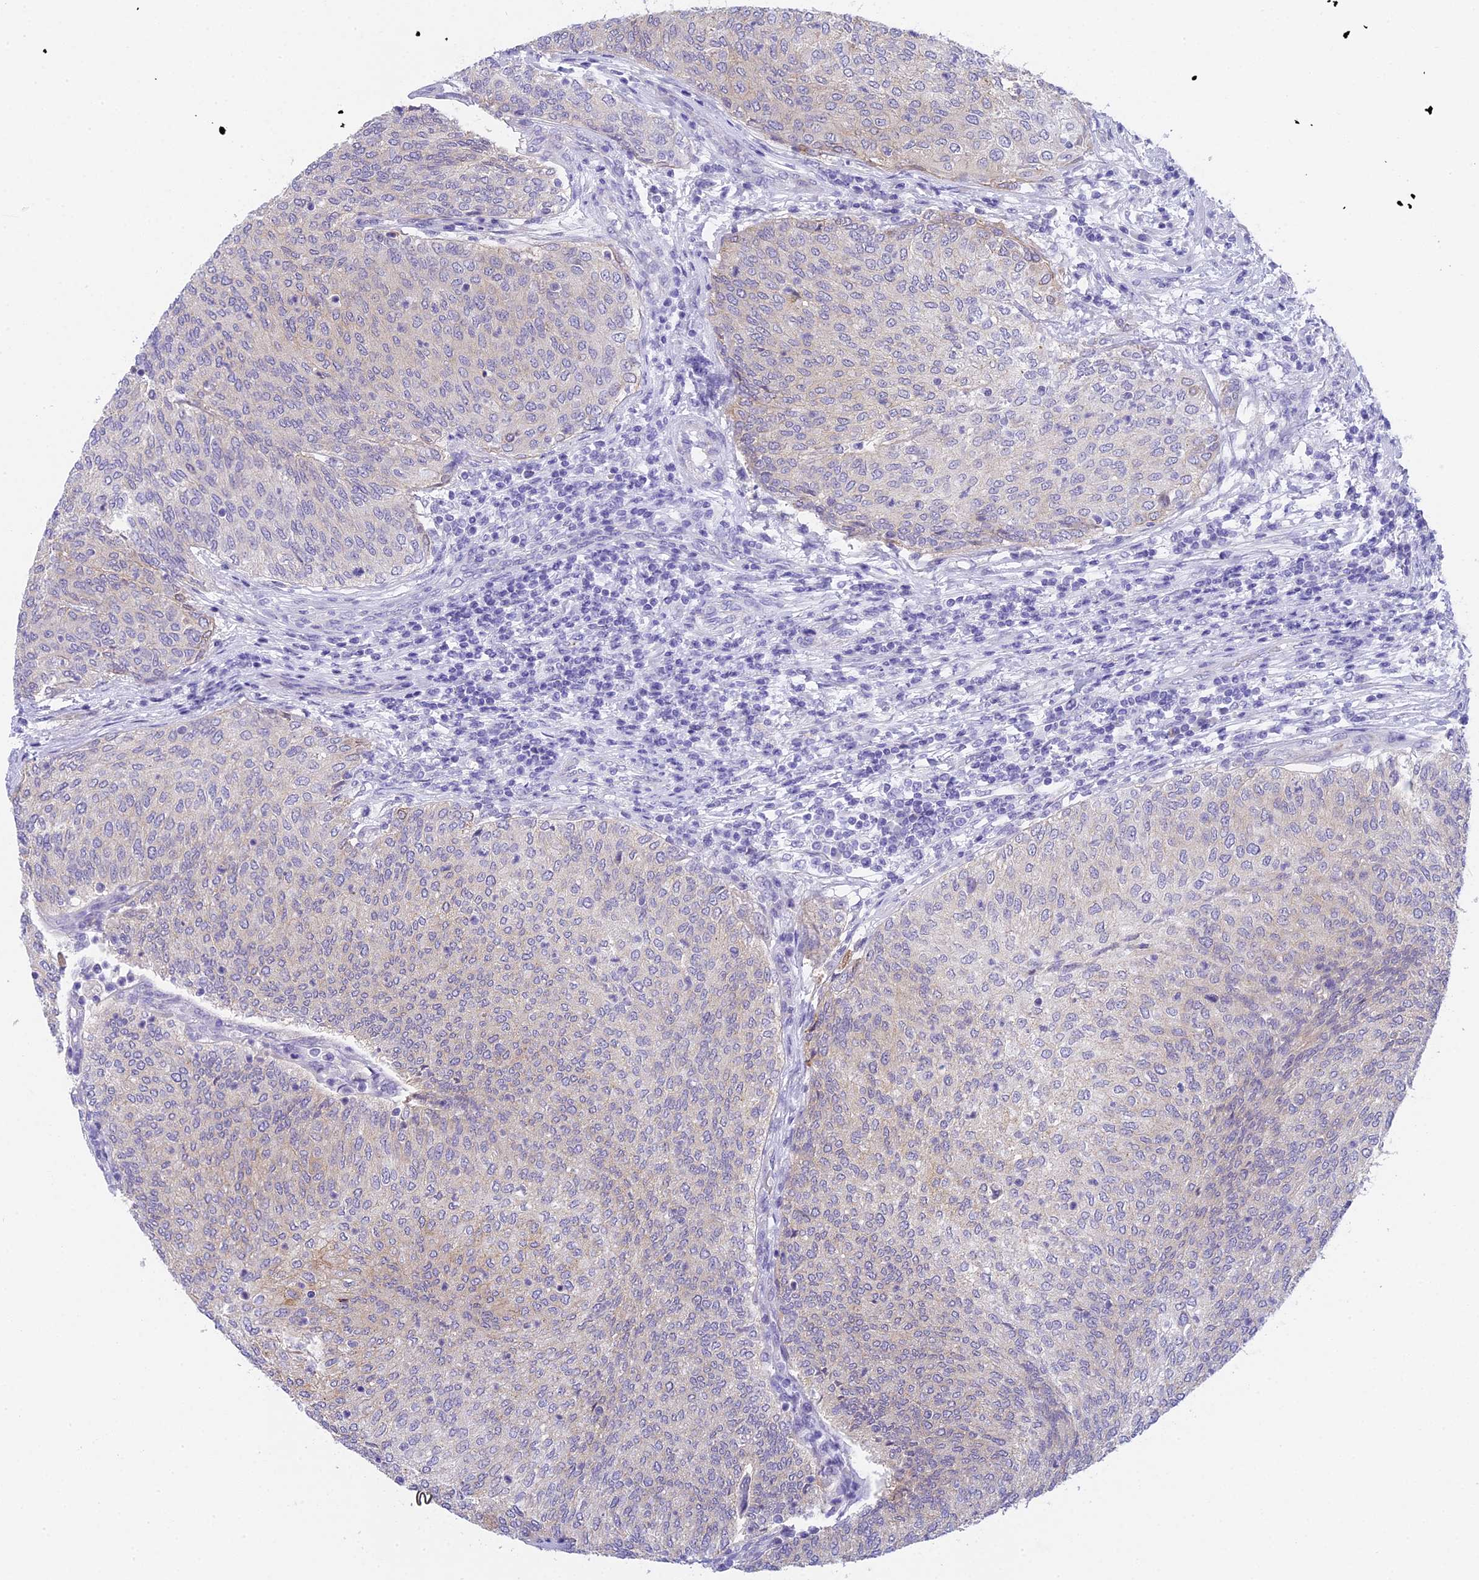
{"staining": {"intensity": "moderate", "quantity": "<25%", "location": "cytoplasmic/membranous"}, "tissue": "urothelial cancer", "cell_type": "Tumor cells", "image_type": "cancer", "snomed": [{"axis": "morphology", "description": "Urothelial carcinoma, Low grade"}, {"axis": "topography", "description": "Urinary bladder"}], "caption": "The histopathology image shows immunohistochemical staining of low-grade urothelial carcinoma. There is moderate cytoplasmic/membranous positivity is present in about <25% of tumor cells.", "gene": "TACSTD2", "patient": {"sex": "female", "age": 79}}